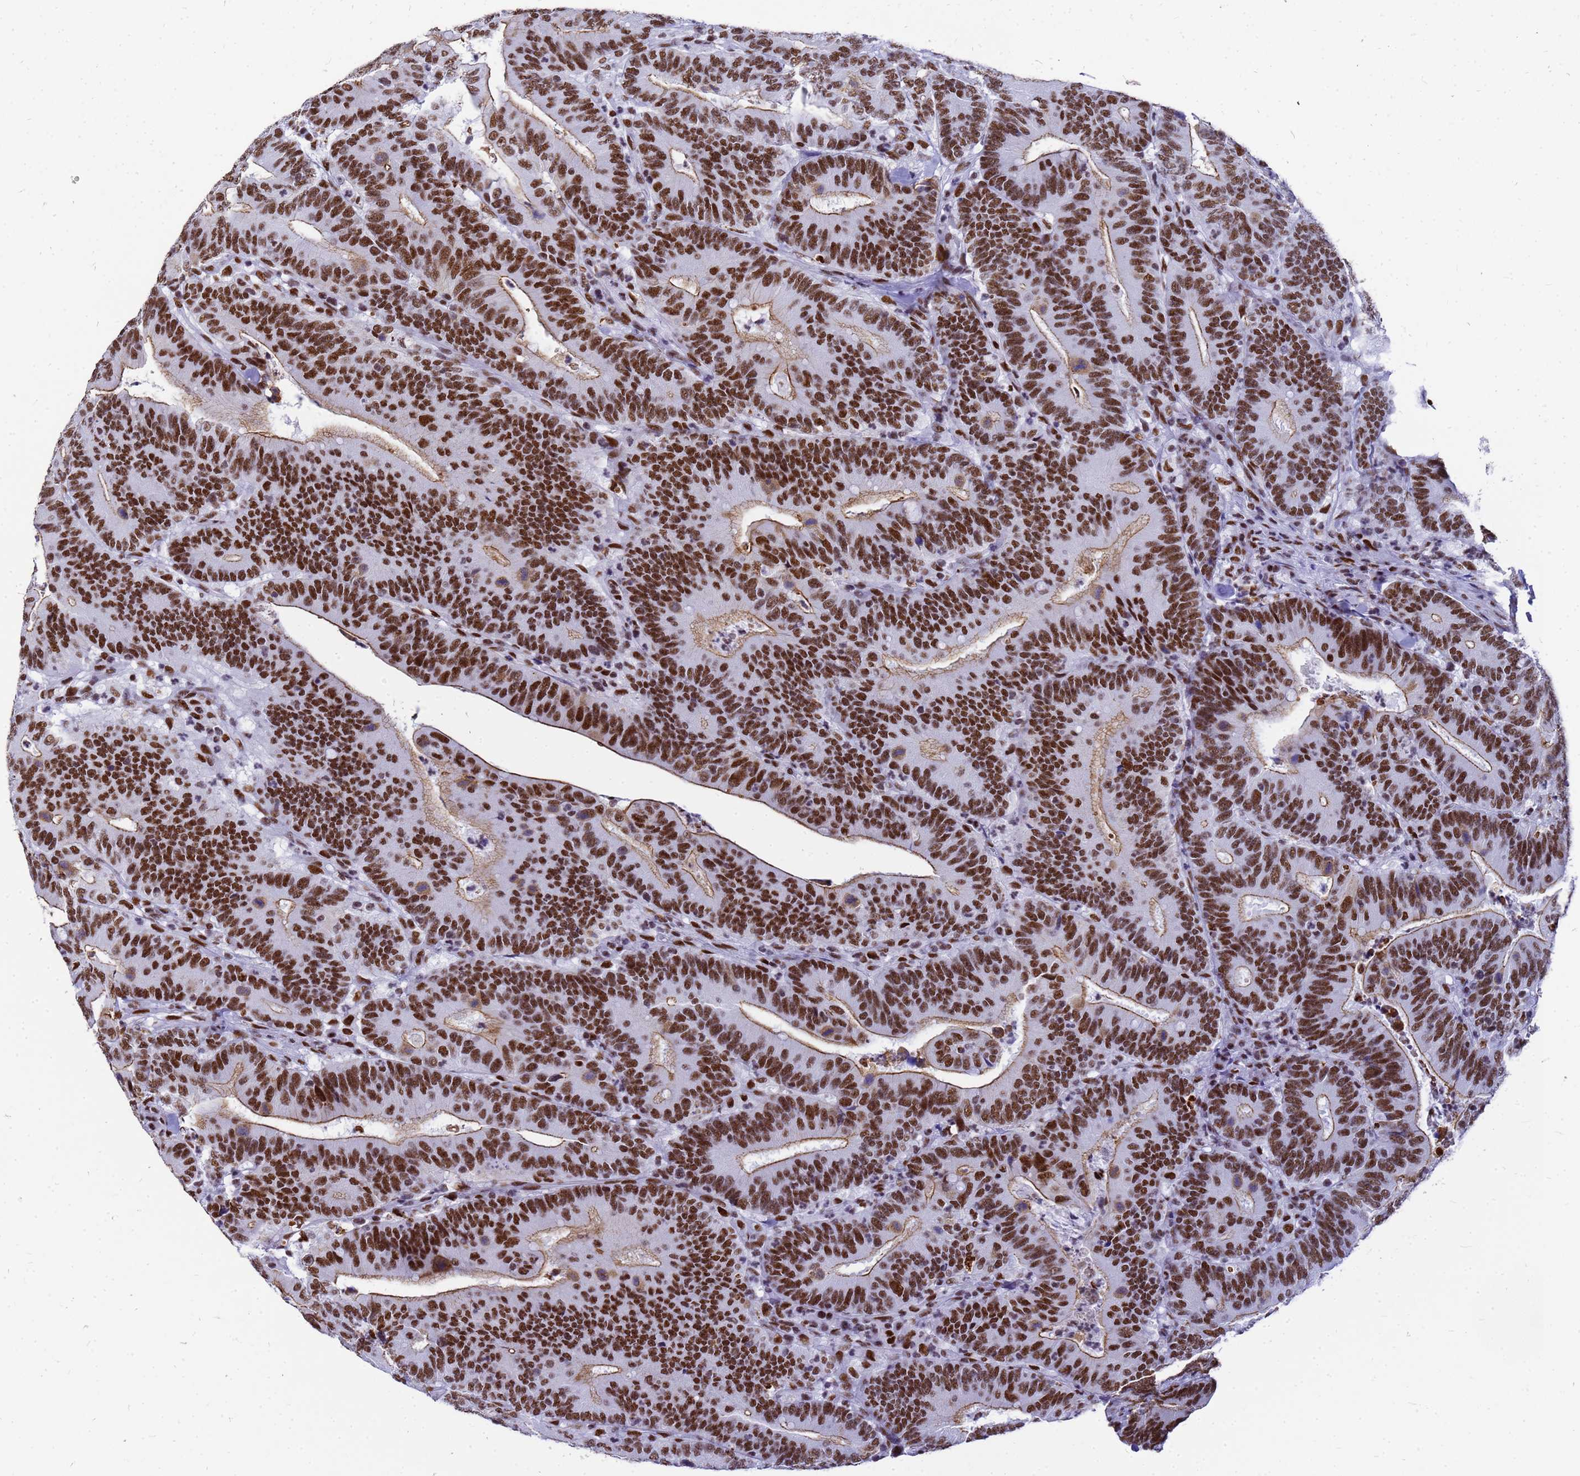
{"staining": {"intensity": "strong", "quantity": ">75%", "location": "nuclear"}, "tissue": "colorectal cancer", "cell_type": "Tumor cells", "image_type": "cancer", "snomed": [{"axis": "morphology", "description": "Adenocarcinoma, NOS"}, {"axis": "topography", "description": "Colon"}], "caption": "Protein expression analysis of colorectal cancer (adenocarcinoma) demonstrates strong nuclear expression in approximately >75% of tumor cells.", "gene": "SART3", "patient": {"sex": "female", "age": 66}}